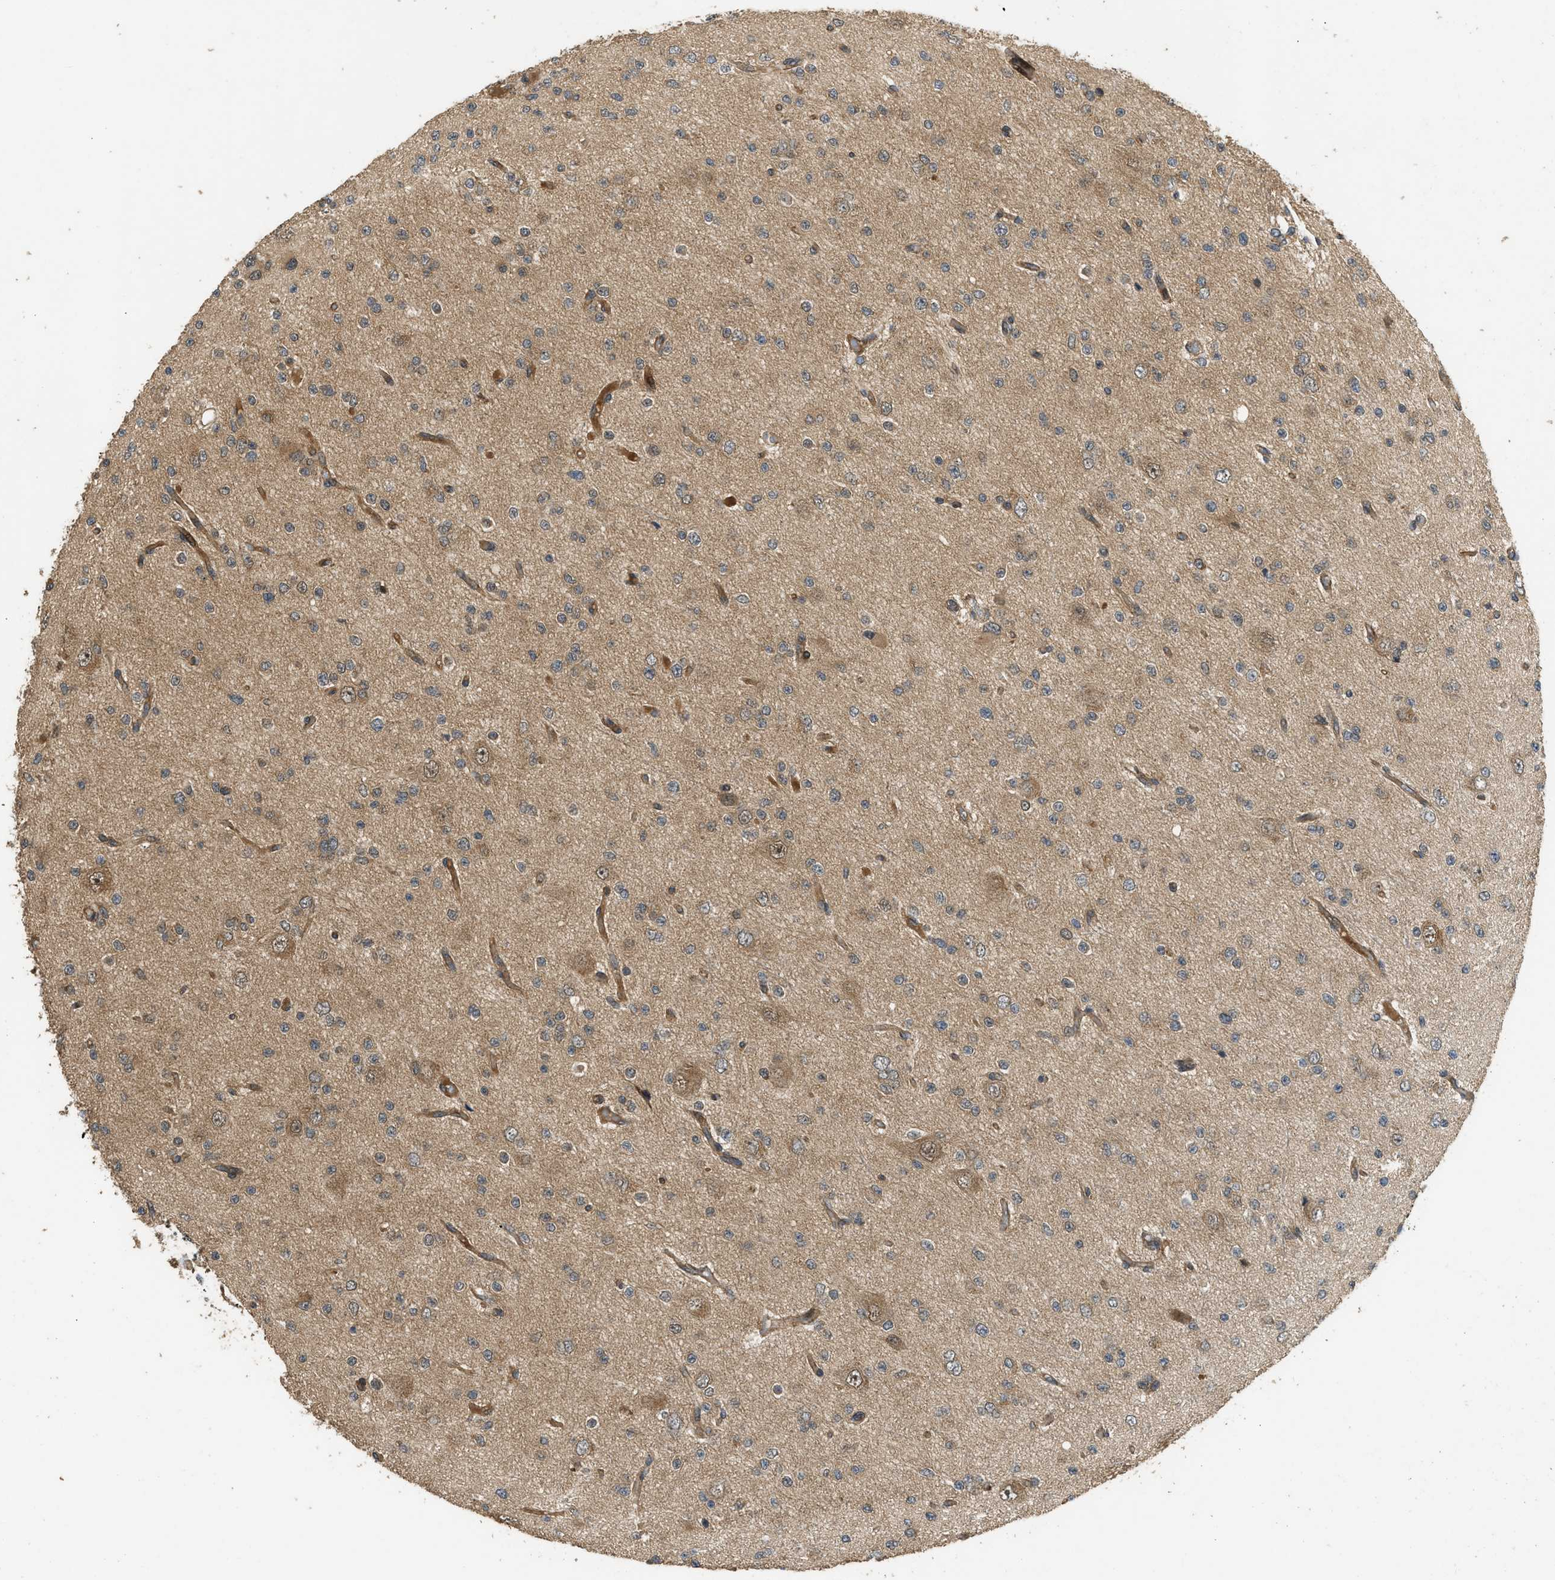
{"staining": {"intensity": "weak", "quantity": "25%-75%", "location": "cytoplasmic/membranous"}, "tissue": "glioma", "cell_type": "Tumor cells", "image_type": "cancer", "snomed": [{"axis": "morphology", "description": "Glioma, malignant, Low grade"}, {"axis": "topography", "description": "Brain"}], "caption": "Immunohistochemical staining of glioma exhibits weak cytoplasmic/membranous protein positivity in approximately 25%-75% of tumor cells.", "gene": "GET1", "patient": {"sex": "male", "age": 38}}